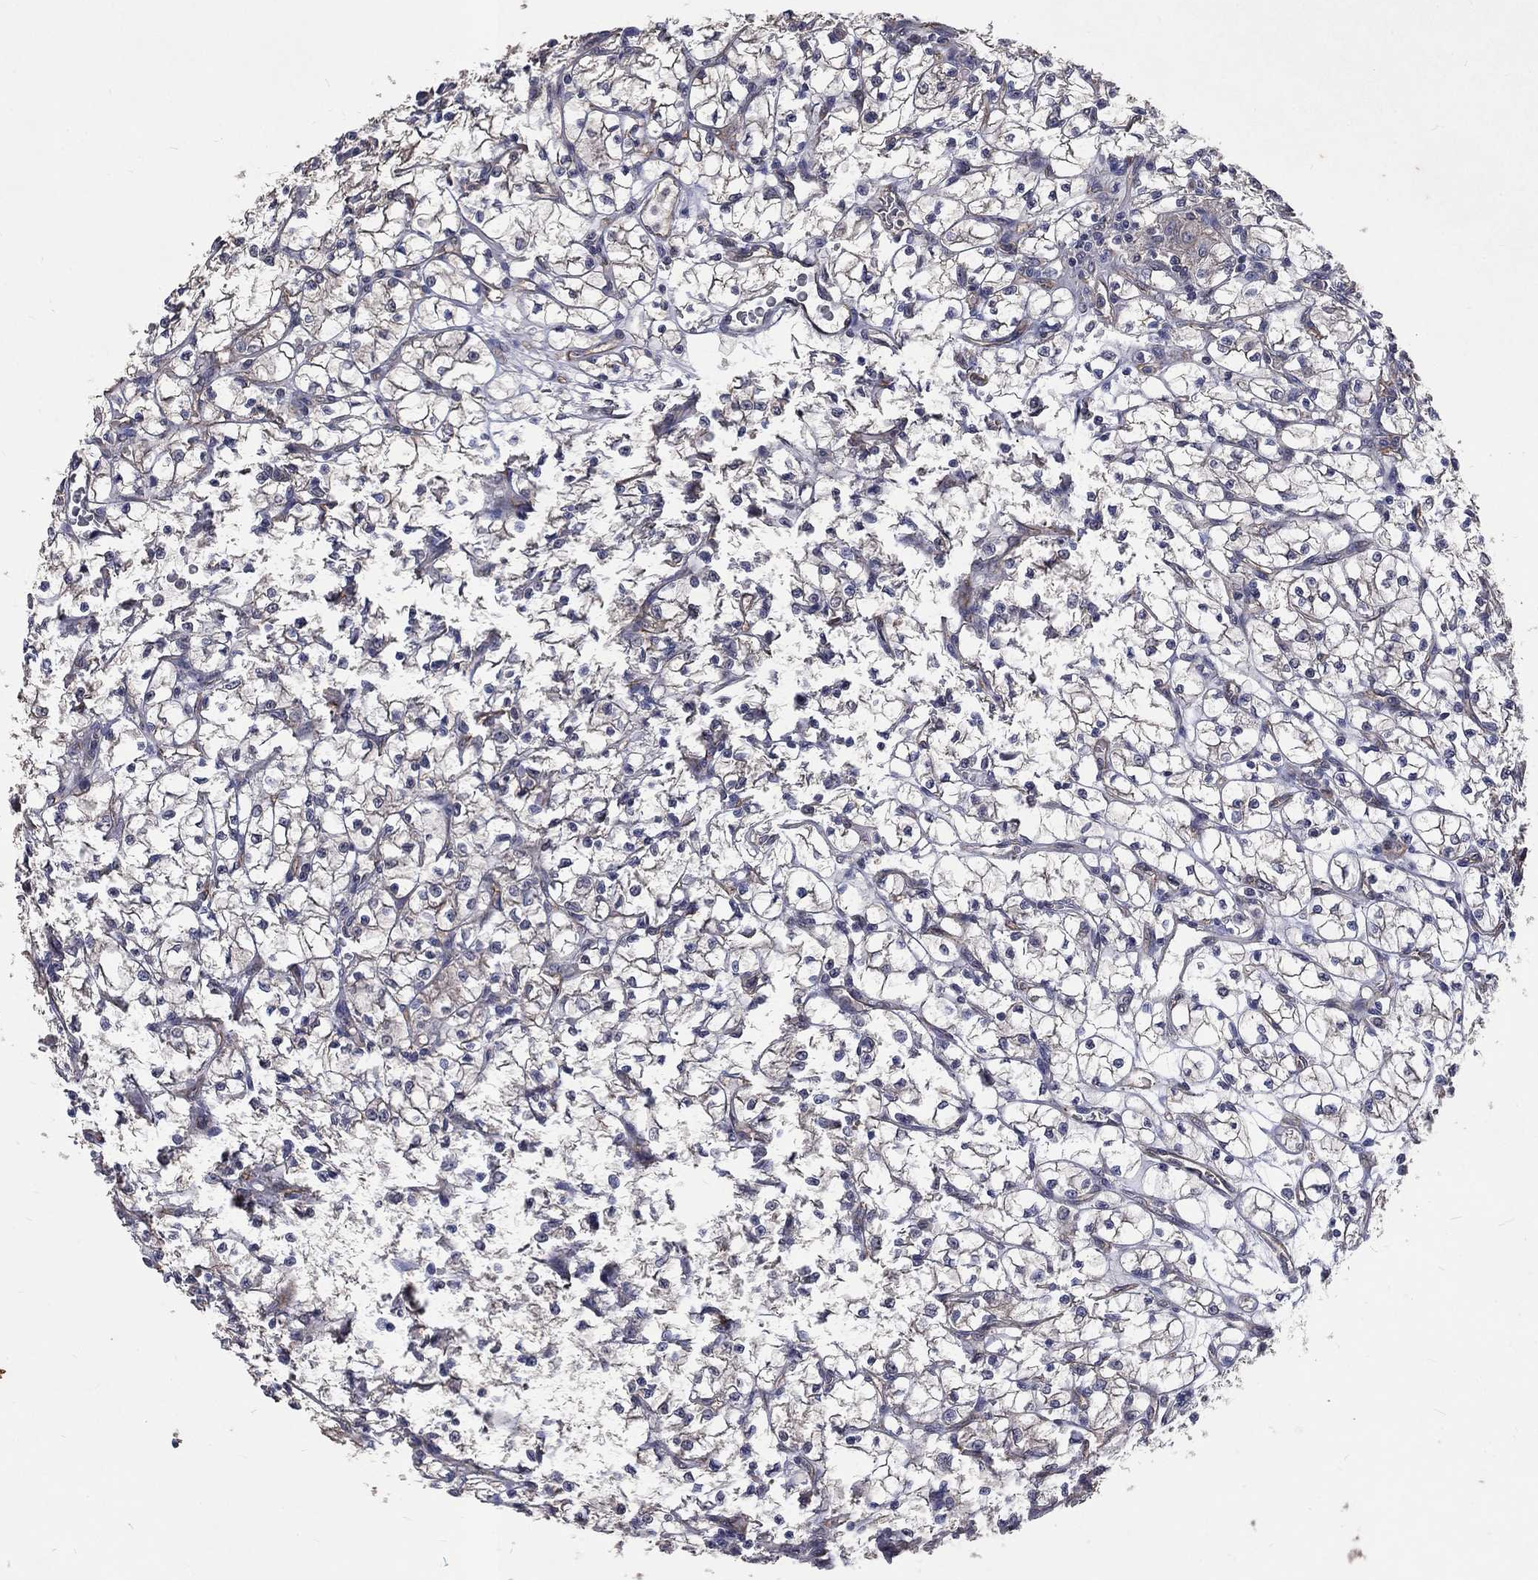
{"staining": {"intensity": "moderate", "quantity": "<25%", "location": "cytoplasmic/membranous"}, "tissue": "renal cancer", "cell_type": "Tumor cells", "image_type": "cancer", "snomed": [{"axis": "morphology", "description": "Adenocarcinoma, NOS"}, {"axis": "topography", "description": "Kidney"}], "caption": "An immunohistochemistry (IHC) histopathology image of neoplastic tissue is shown. Protein staining in brown labels moderate cytoplasmic/membranous positivity in renal adenocarcinoma within tumor cells.", "gene": "CHST5", "patient": {"sex": "female", "age": 64}}